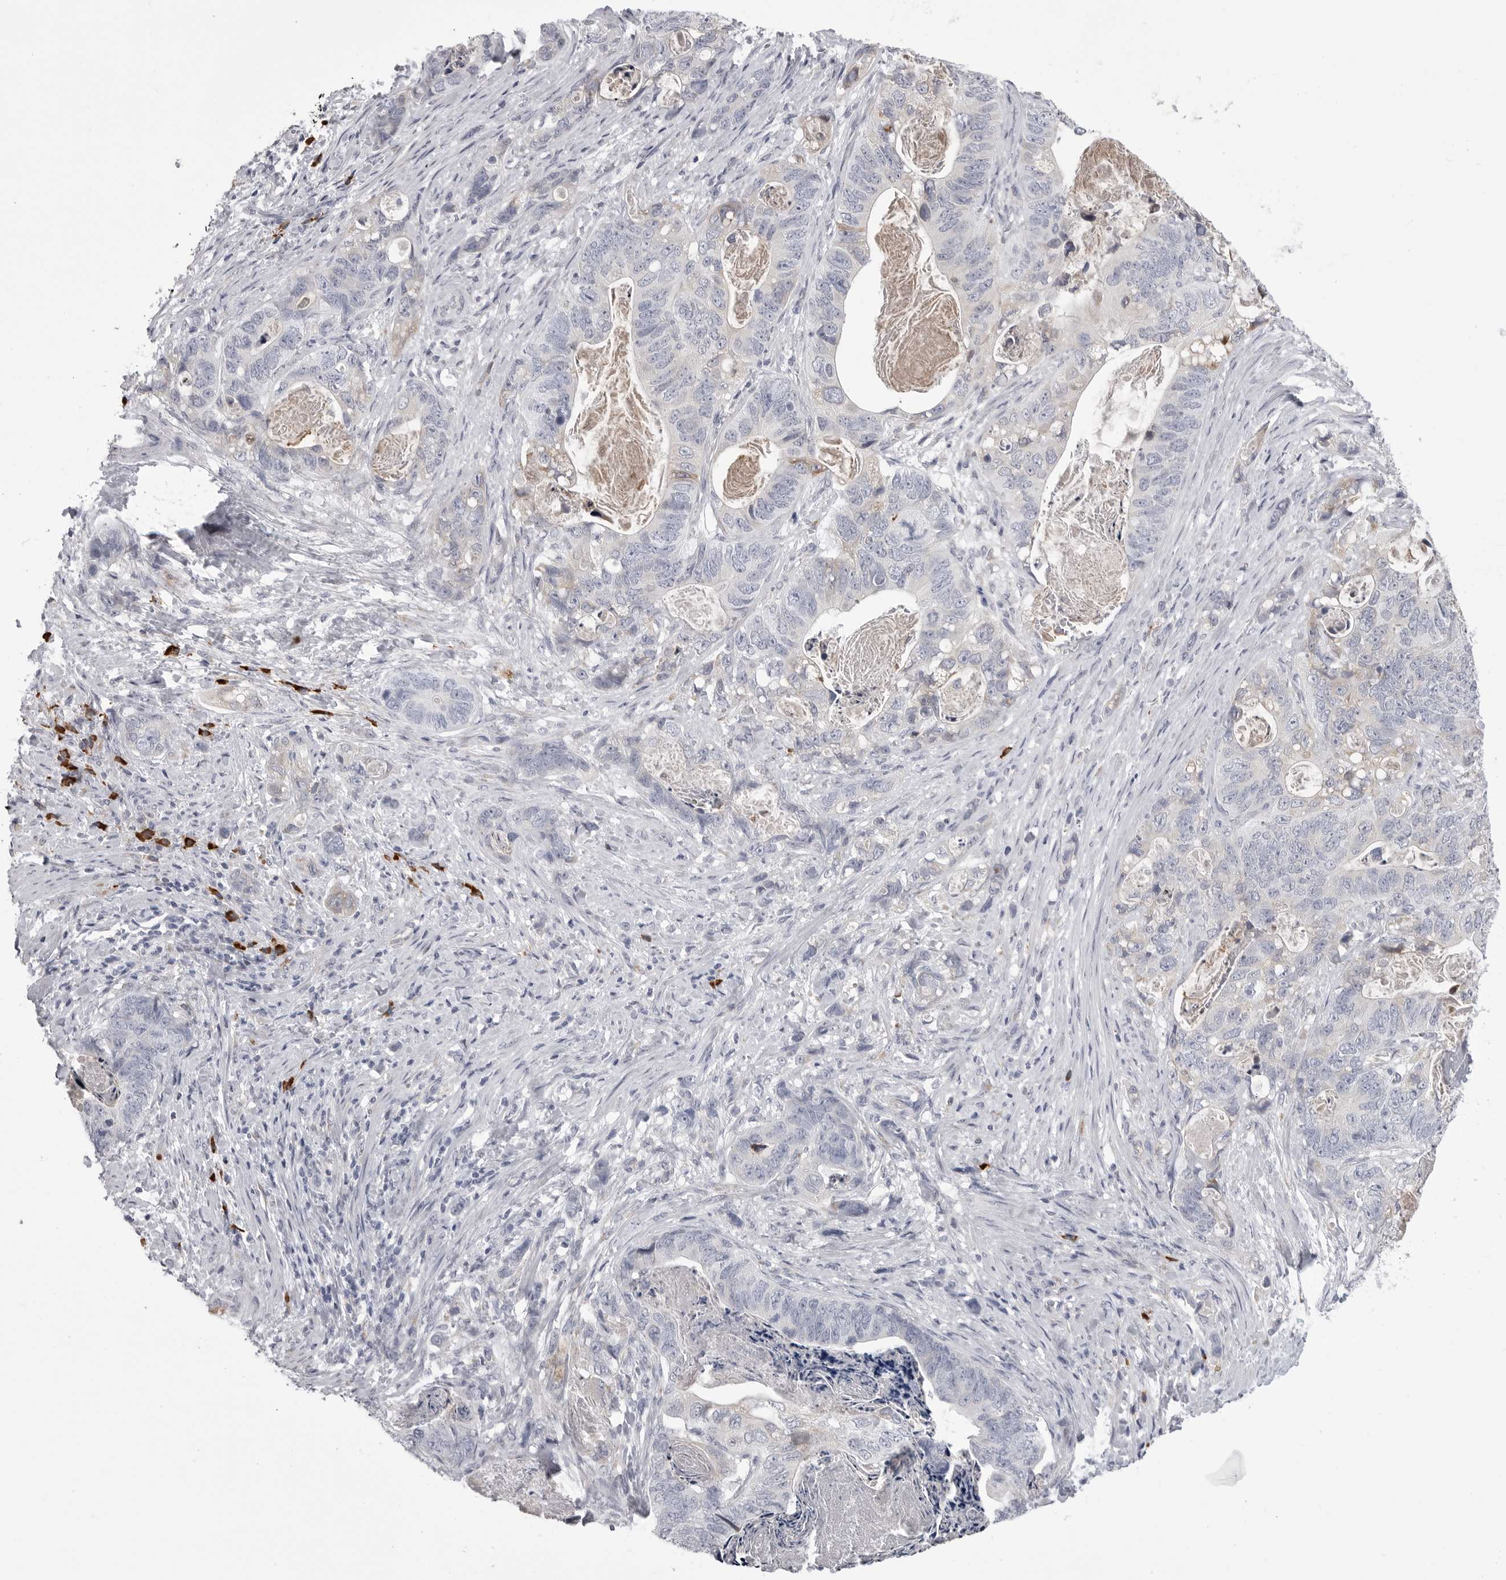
{"staining": {"intensity": "negative", "quantity": "none", "location": "none"}, "tissue": "stomach cancer", "cell_type": "Tumor cells", "image_type": "cancer", "snomed": [{"axis": "morphology", "description": "Normal tissue, NOS"}, {"axis": "morphology", "description": "Adenocarcinoma, NOS"}, {"axis": "topography", "description": "Stomach"}], "caption": "Immunohistochemistry micrograph of stomach adenocarcinoma stained for a protein (brown), which displays no staining in tumor cells.", "gene": "FKBP2", "patient": {"sex": "female", "age": 89}}